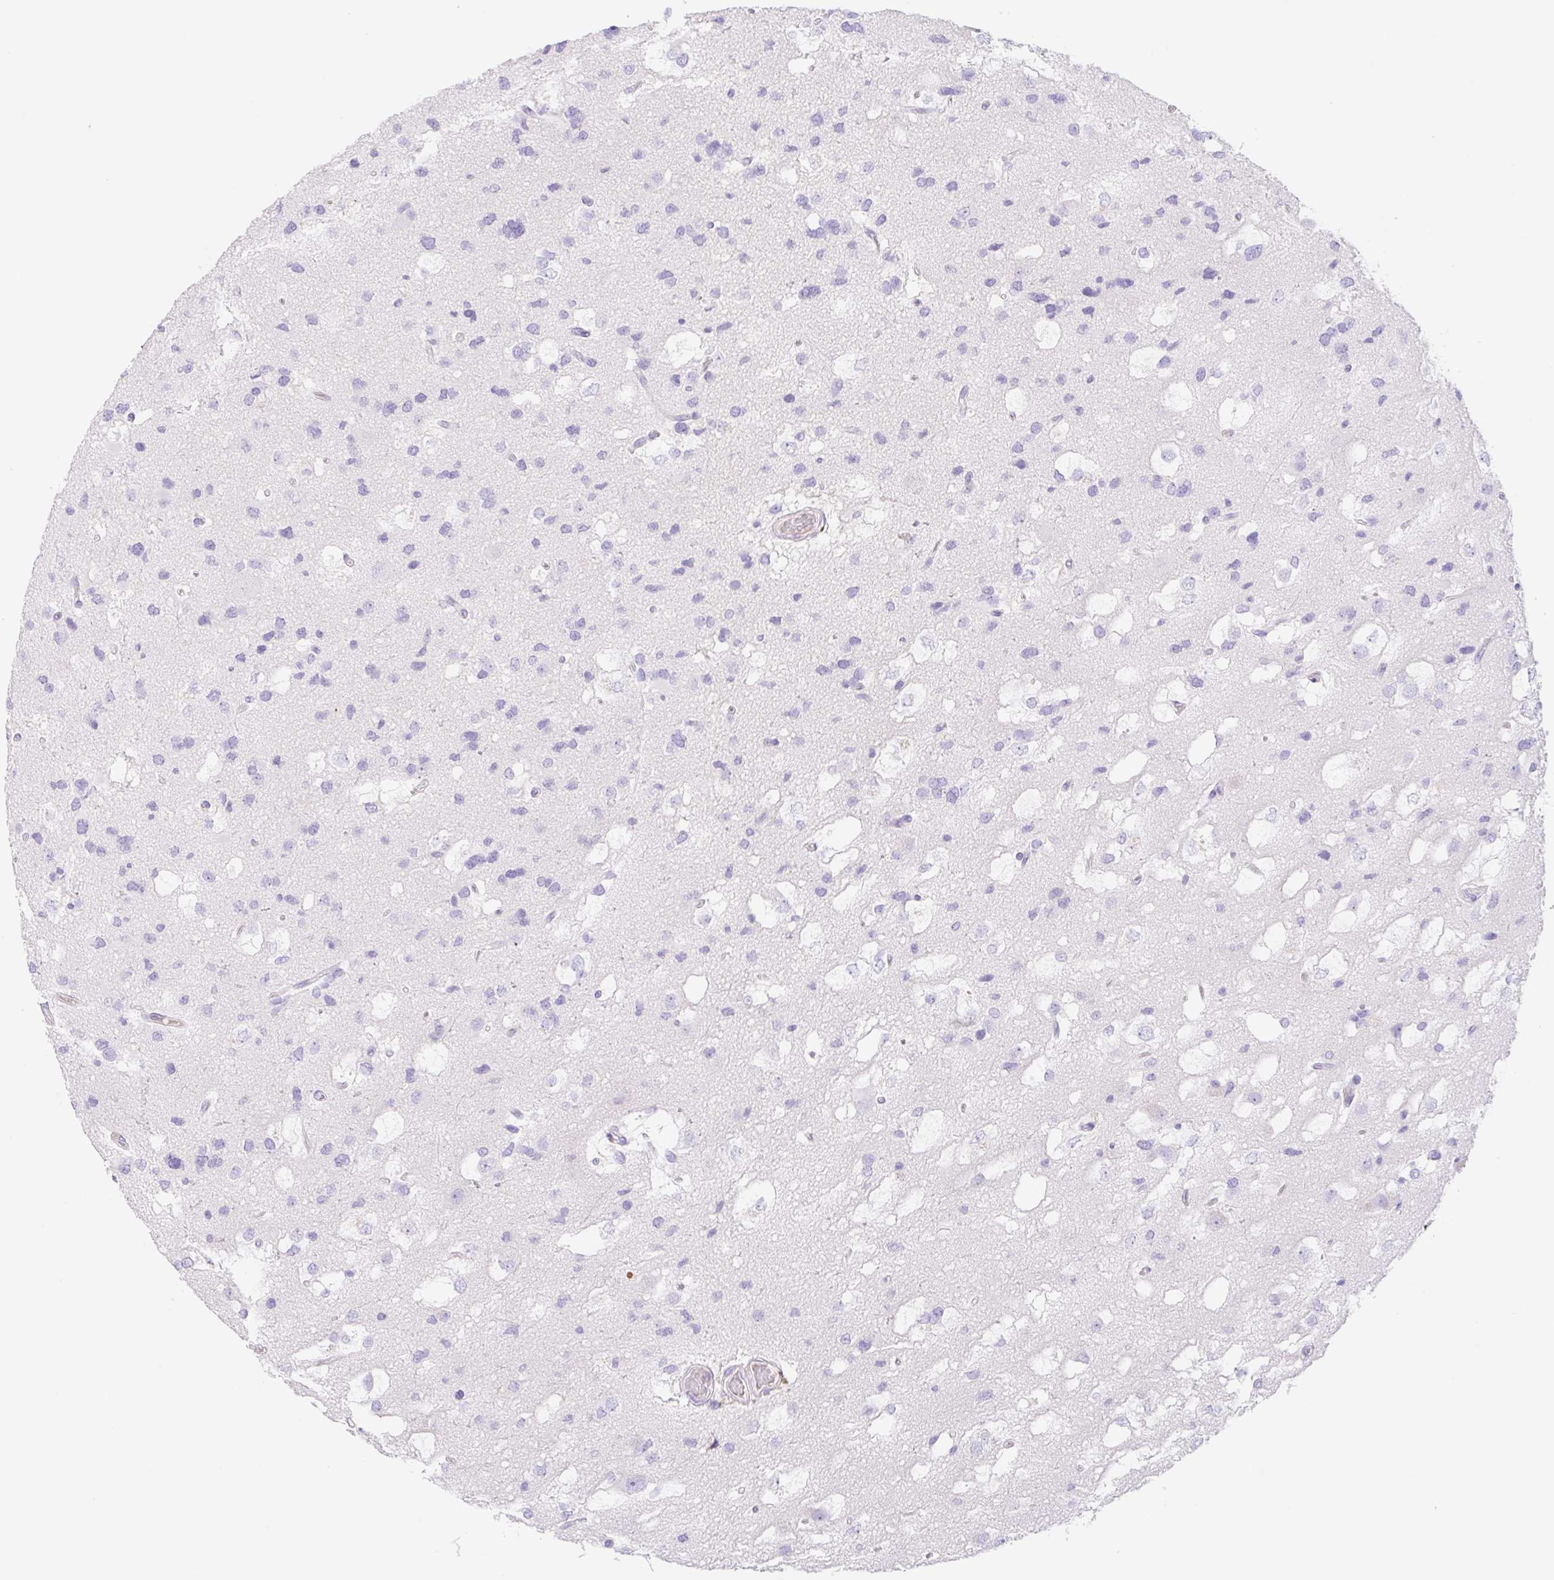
{"staining": {"intensity": "negative", "quantity": "none", "location": "none"}, "tissue": "glioma", "cell_type": "Tumor cells", "image_type": "cancer", "snomed": [{"axis": "morphology", "description": "Glioma, malignant, High grade"}, {"axis": "topography", "description": "Brain"}], "caption": "Immunohistochemical staining of glioma displays no significant staining in tumor cells.", "gene": "KLK8", "patient": {"sex": "male", "age": 53}}